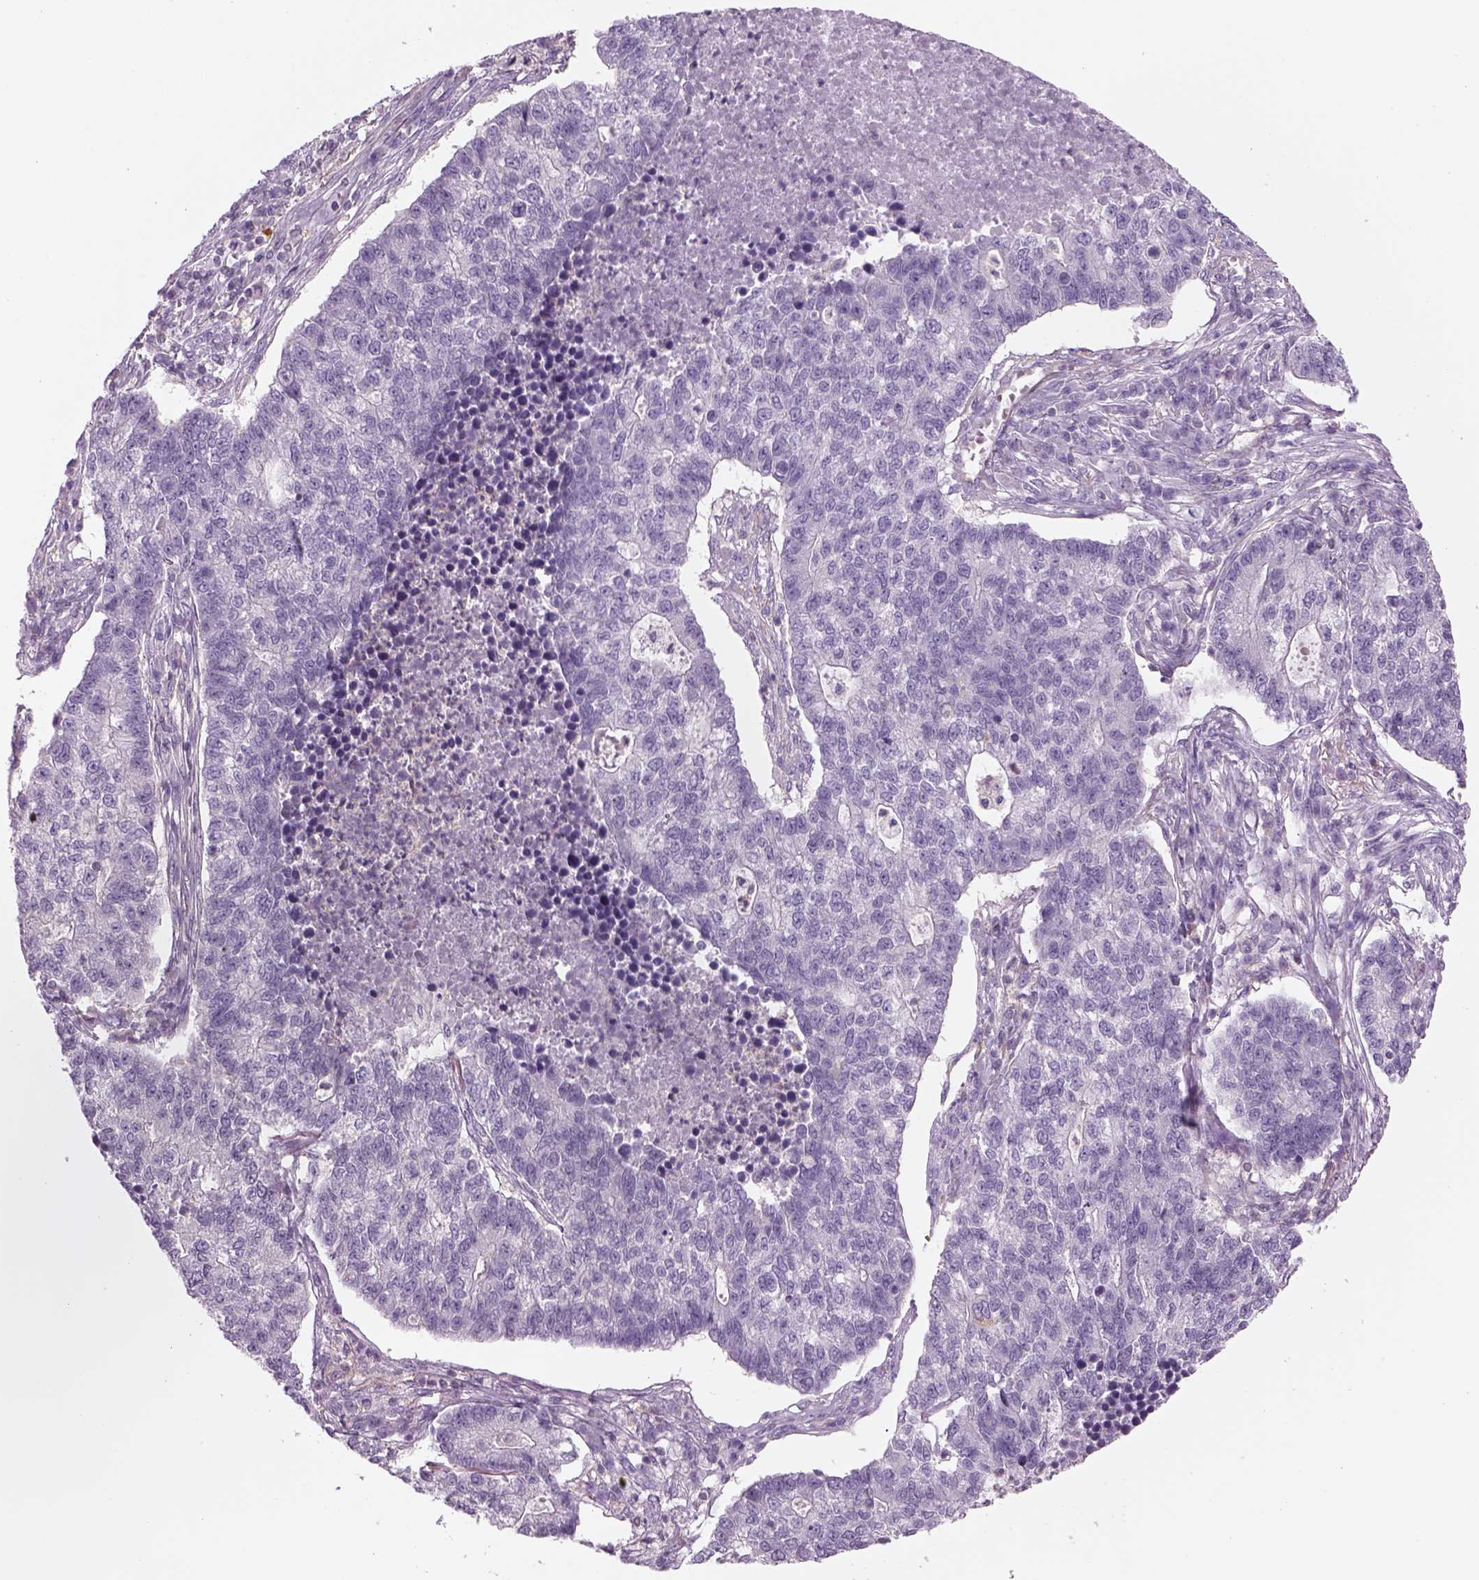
{"staining": {"intensity": "negative", "quantity": "none", "location": "none"}, "tissue": "lung cancer", "cell_type": "Tumor cells", "image_type": "cancer", "snomed": [{"axis": "morphology", "description": "Adenocarcinoma, NOS"}, {"axis": "topography", "description": "Lung"}], "caption": "Tumor cells are negative for brown protein staining in lung adenocarcinoma.", "gene": "SLC1A7", "patient": {"sex": "male", "age": 57}}